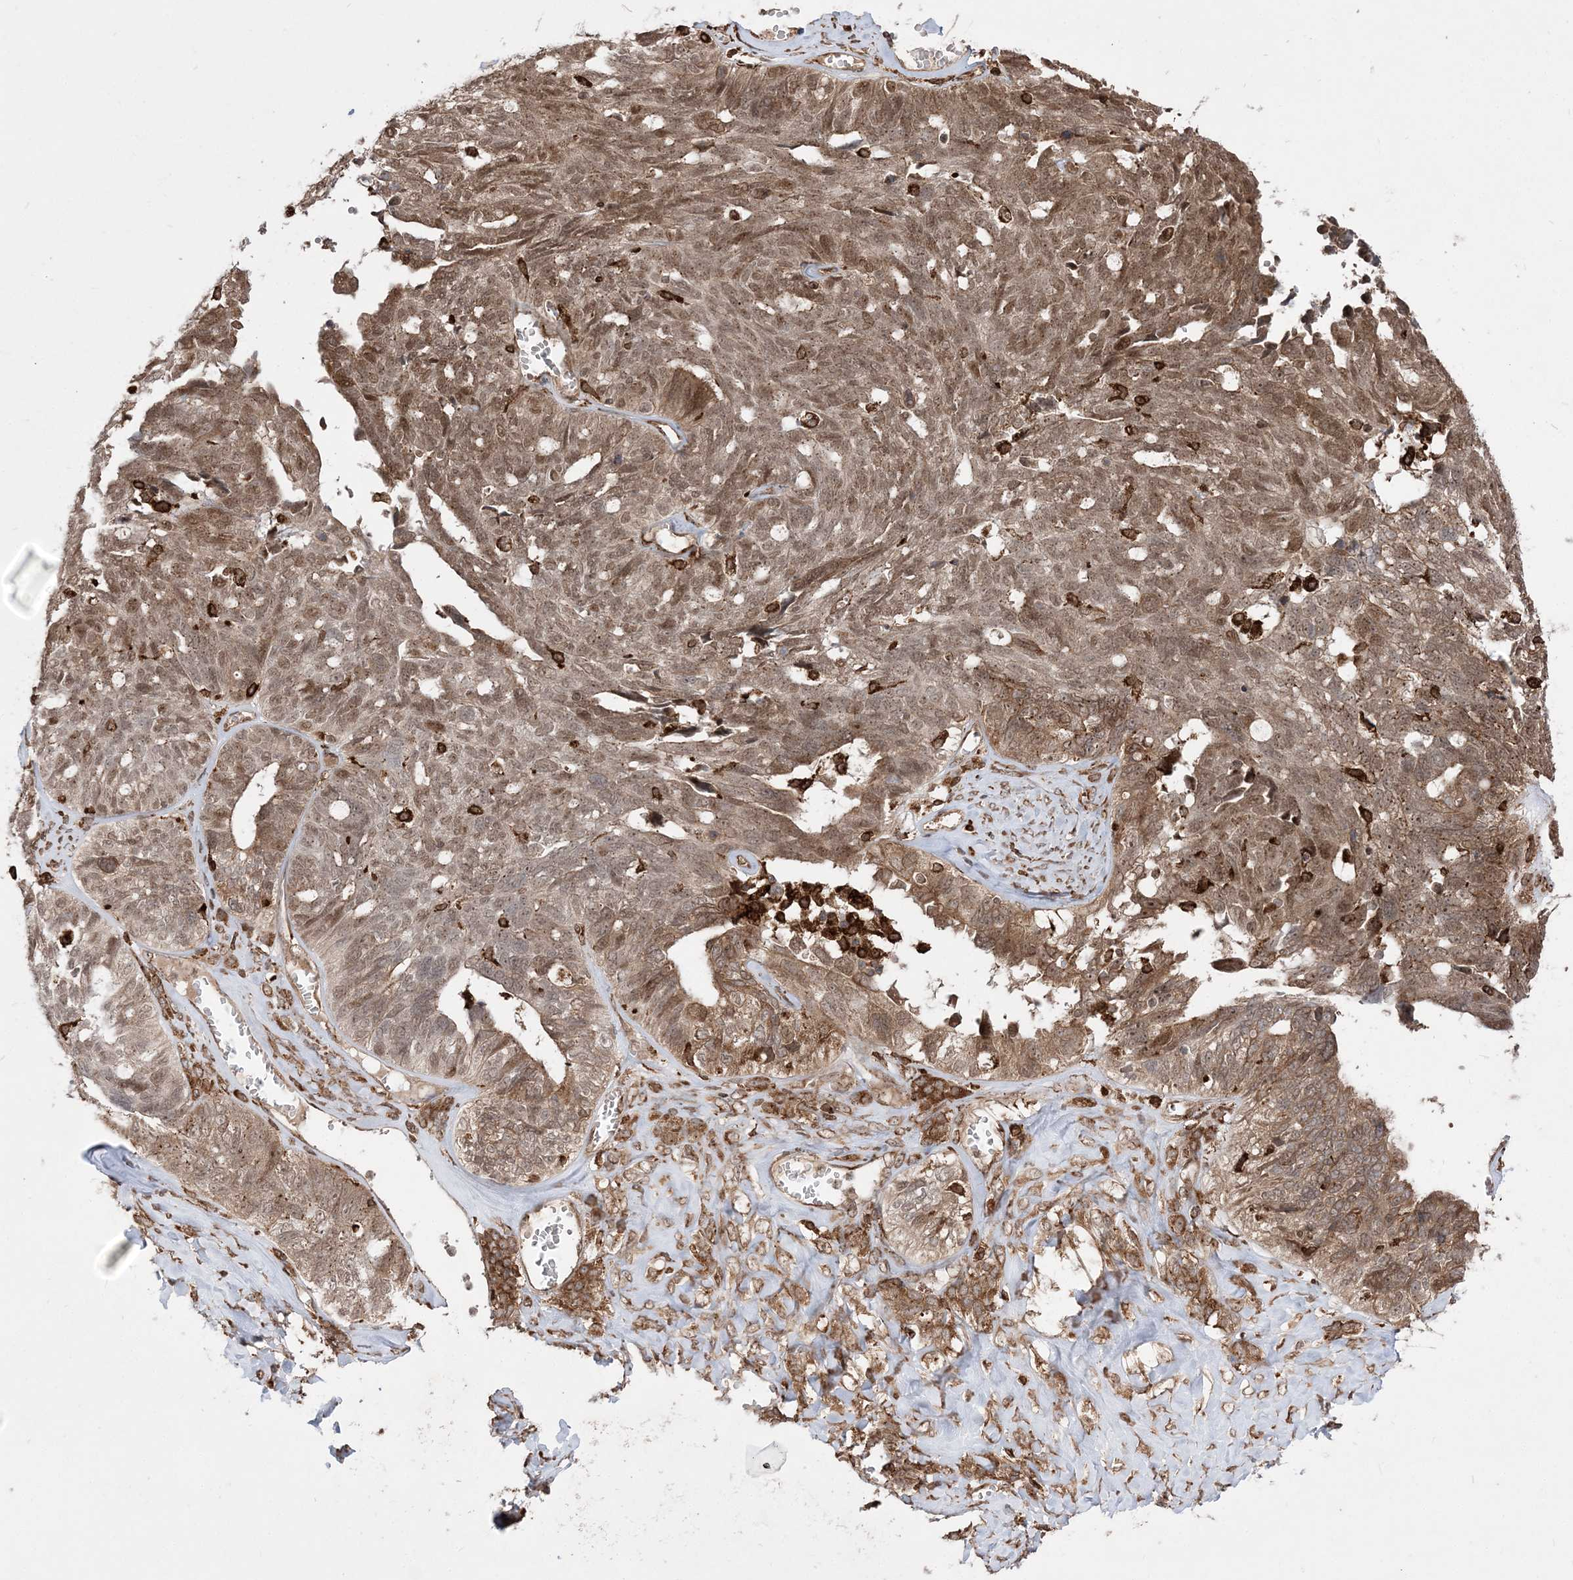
{"staining": {"intensity": "weak", "quantity": ">75%", "location": "cytoplasmic/membranous,nuclear"}, "tissue": "ovarian cancer", "cell_type": "Tumor cells", "image_type": "cancer", "snomed": [{"axis": "morphology", "description": "Cystadenocarcinoma, serous, NOS"}, {"axis": "topography", "description": "Ovary"}], "caption": "High-magnification brightfield microscopy of ovarian serous cystadenocarcinoma stained with DAB (brown) and counterstained with hematoxylin (blue). tumor cells exhibit weak cytoplasmic/membranous and nuclear expression is identified in about>75% of cells.", "gene": "EPC2", "patient": {"sex": "female", "age": 79}}